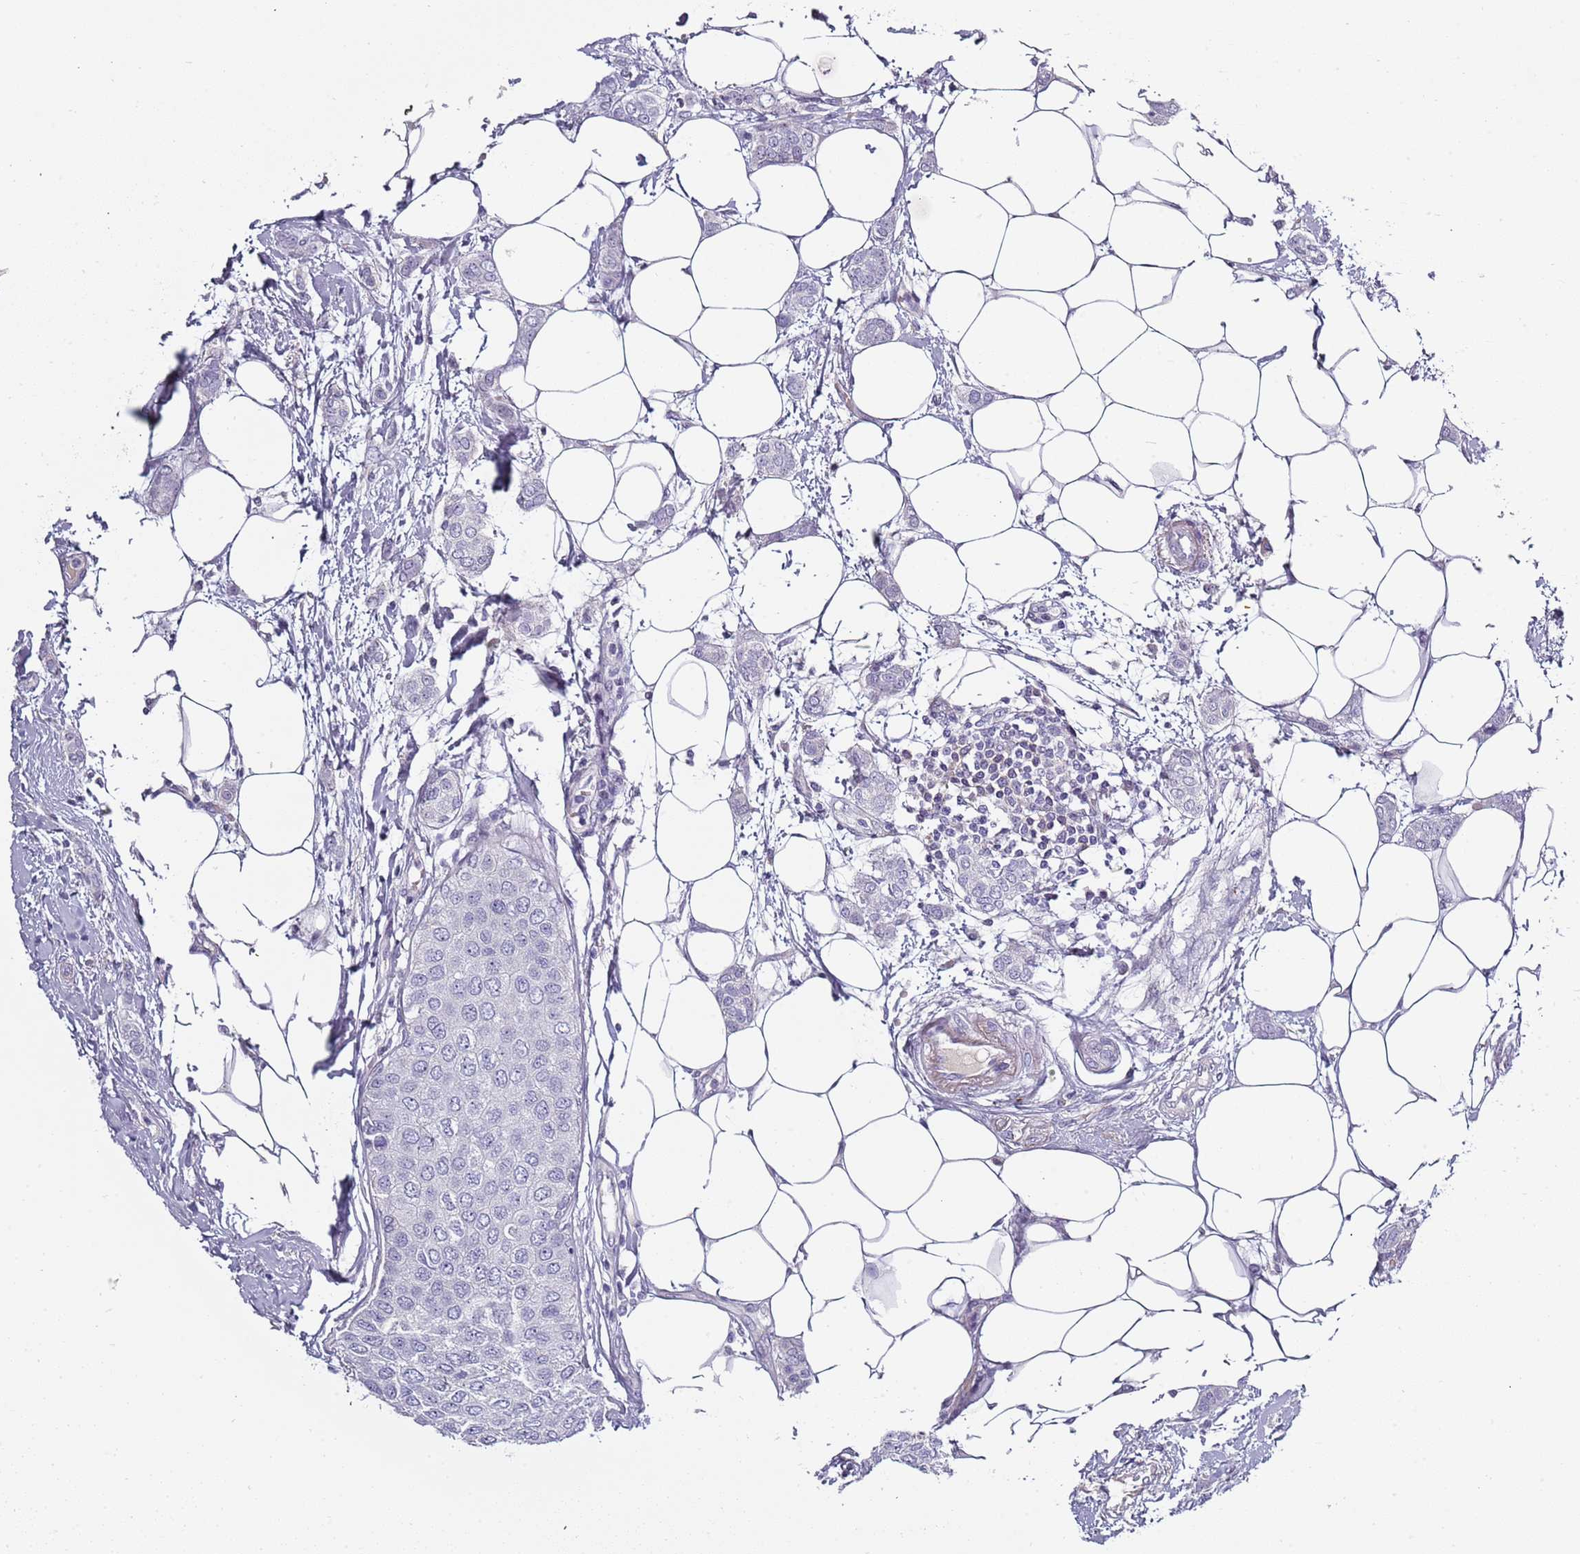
{"staining": {"intensity": "negative", "quantity": "none", "location": "none"}, "tissue": "breast cancer", "cell_type": "Tumor cells", "image_type": "cancer", "snomed": [{"axis": "morphology", "description": "Duct carcinoma"}, {"axis": "topography", "description": "Breast"}], "caption": "Tumor cells are negative for protein expression in human breast invasive ductal carcinoma.", "gene": "TNFRSF6B", "patient": {"sex": "female", "age": 72}}